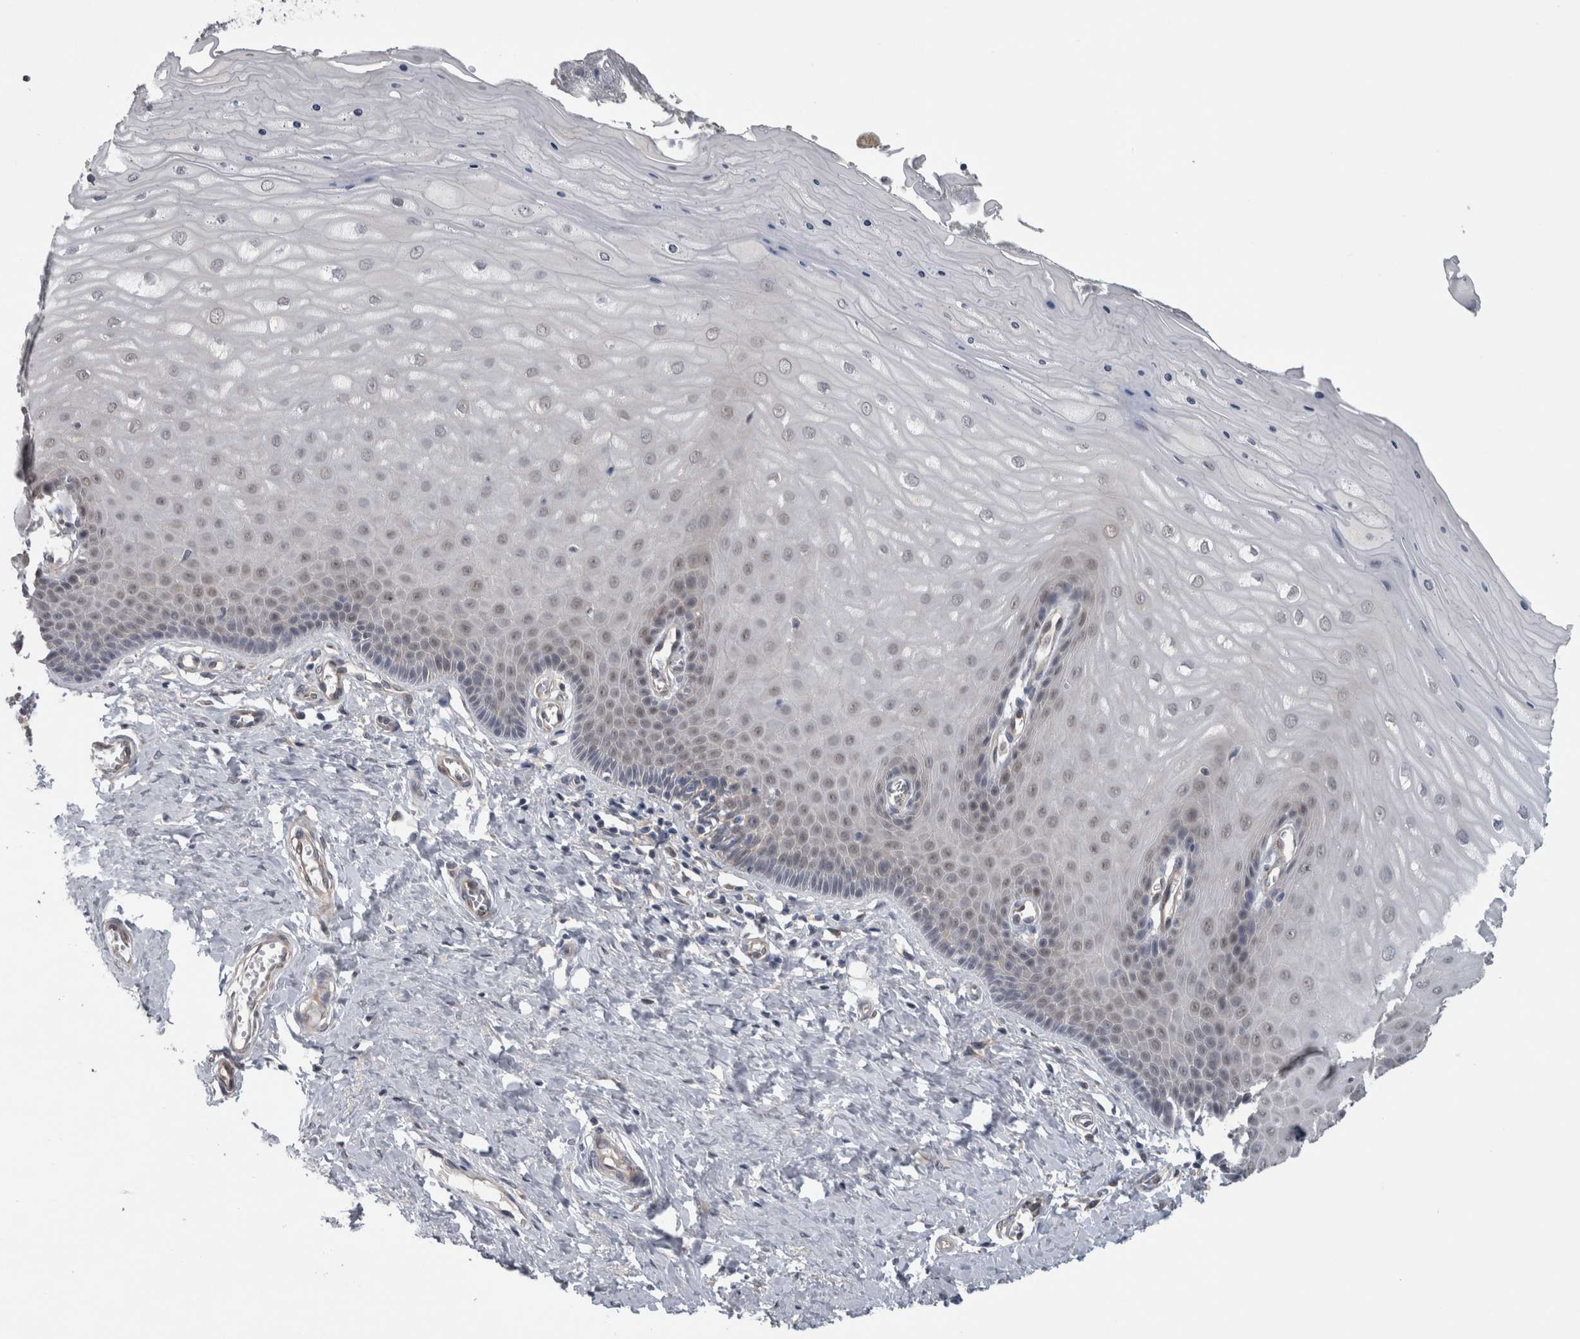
{"staining": {"intensity": "moderate", "quantity": ">75%", "location": "cytoplasmic/membranous,nuclear"}, "tissue": "cervix", "cell_type": "Glandular cells", "image_type": "normal", "snomed": [{"axis": "morphology", "description": "Normal tissue, NOS"}, {"axis": "topography", "description": "Cervix"}], "caption": "A micrograph showing moderate cytoplasmic/membranous,nuclear expression in about >75% of glandular cells in benign cervix, as visualized by brown immunohistochemical staining.", "gene": "NAPRT", "patient": {"sex": "female", "age": 55}}